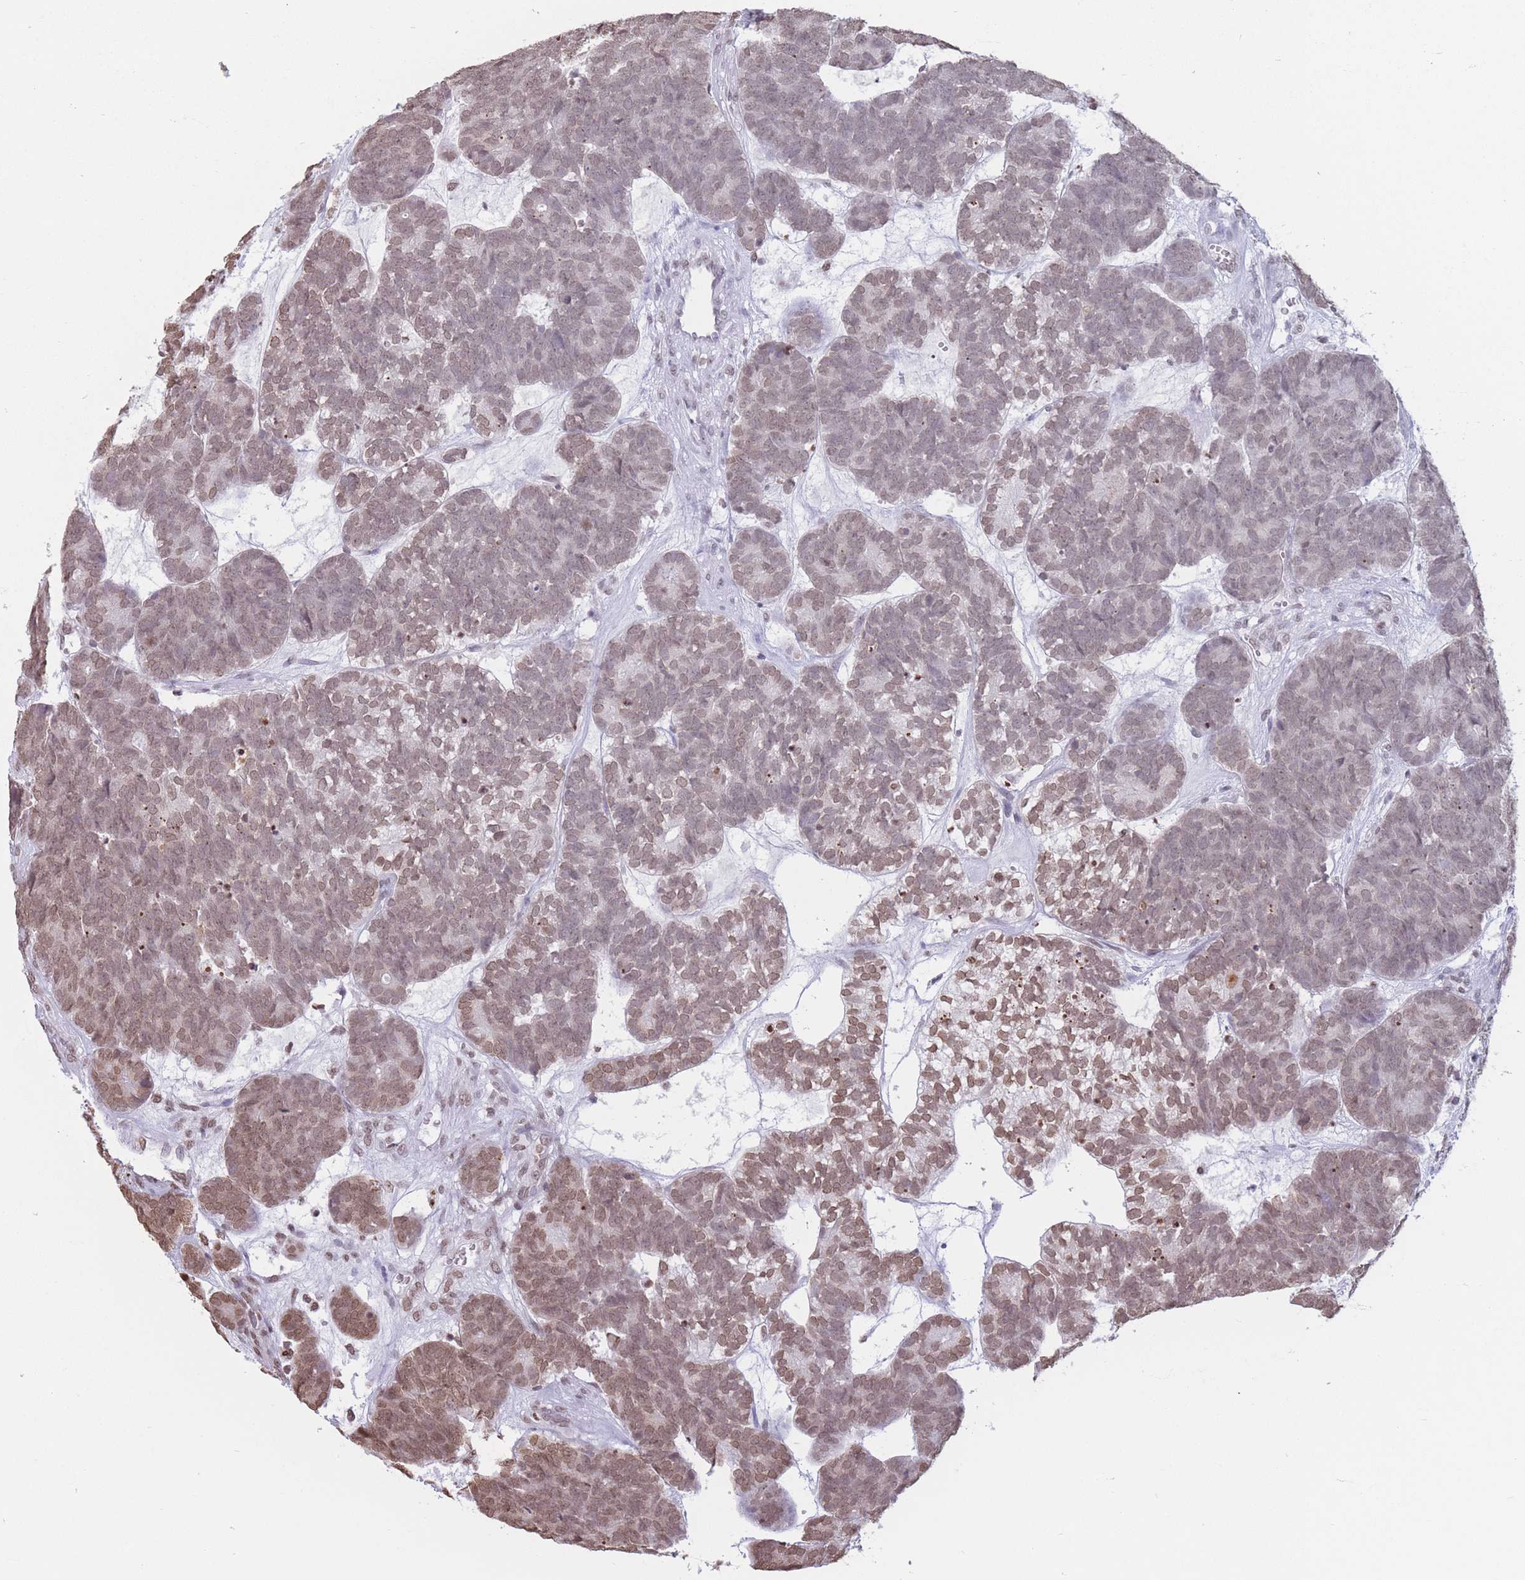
{"staining": {"intensity": "moderate", "quantity": ">75%", "location": "nuclear"}, "tissue": "head and neck cancer", "cell_type": "Tumor cells", "image_type": "cancer", "snomed": [{"axis": "morphology", "description": "Adenocarcinoma, NOS"}, {"axis": "topography", "description": "Head-Neck"}], "caption": "IHC micrograph of human head and neck cancer stained for a protein (brown), which exhibits medium levels of moderate nuclear positivity in approximately >75% of tumor cells.", "gene": "RYK", "patient": {"sex": "female", "age": 81}}